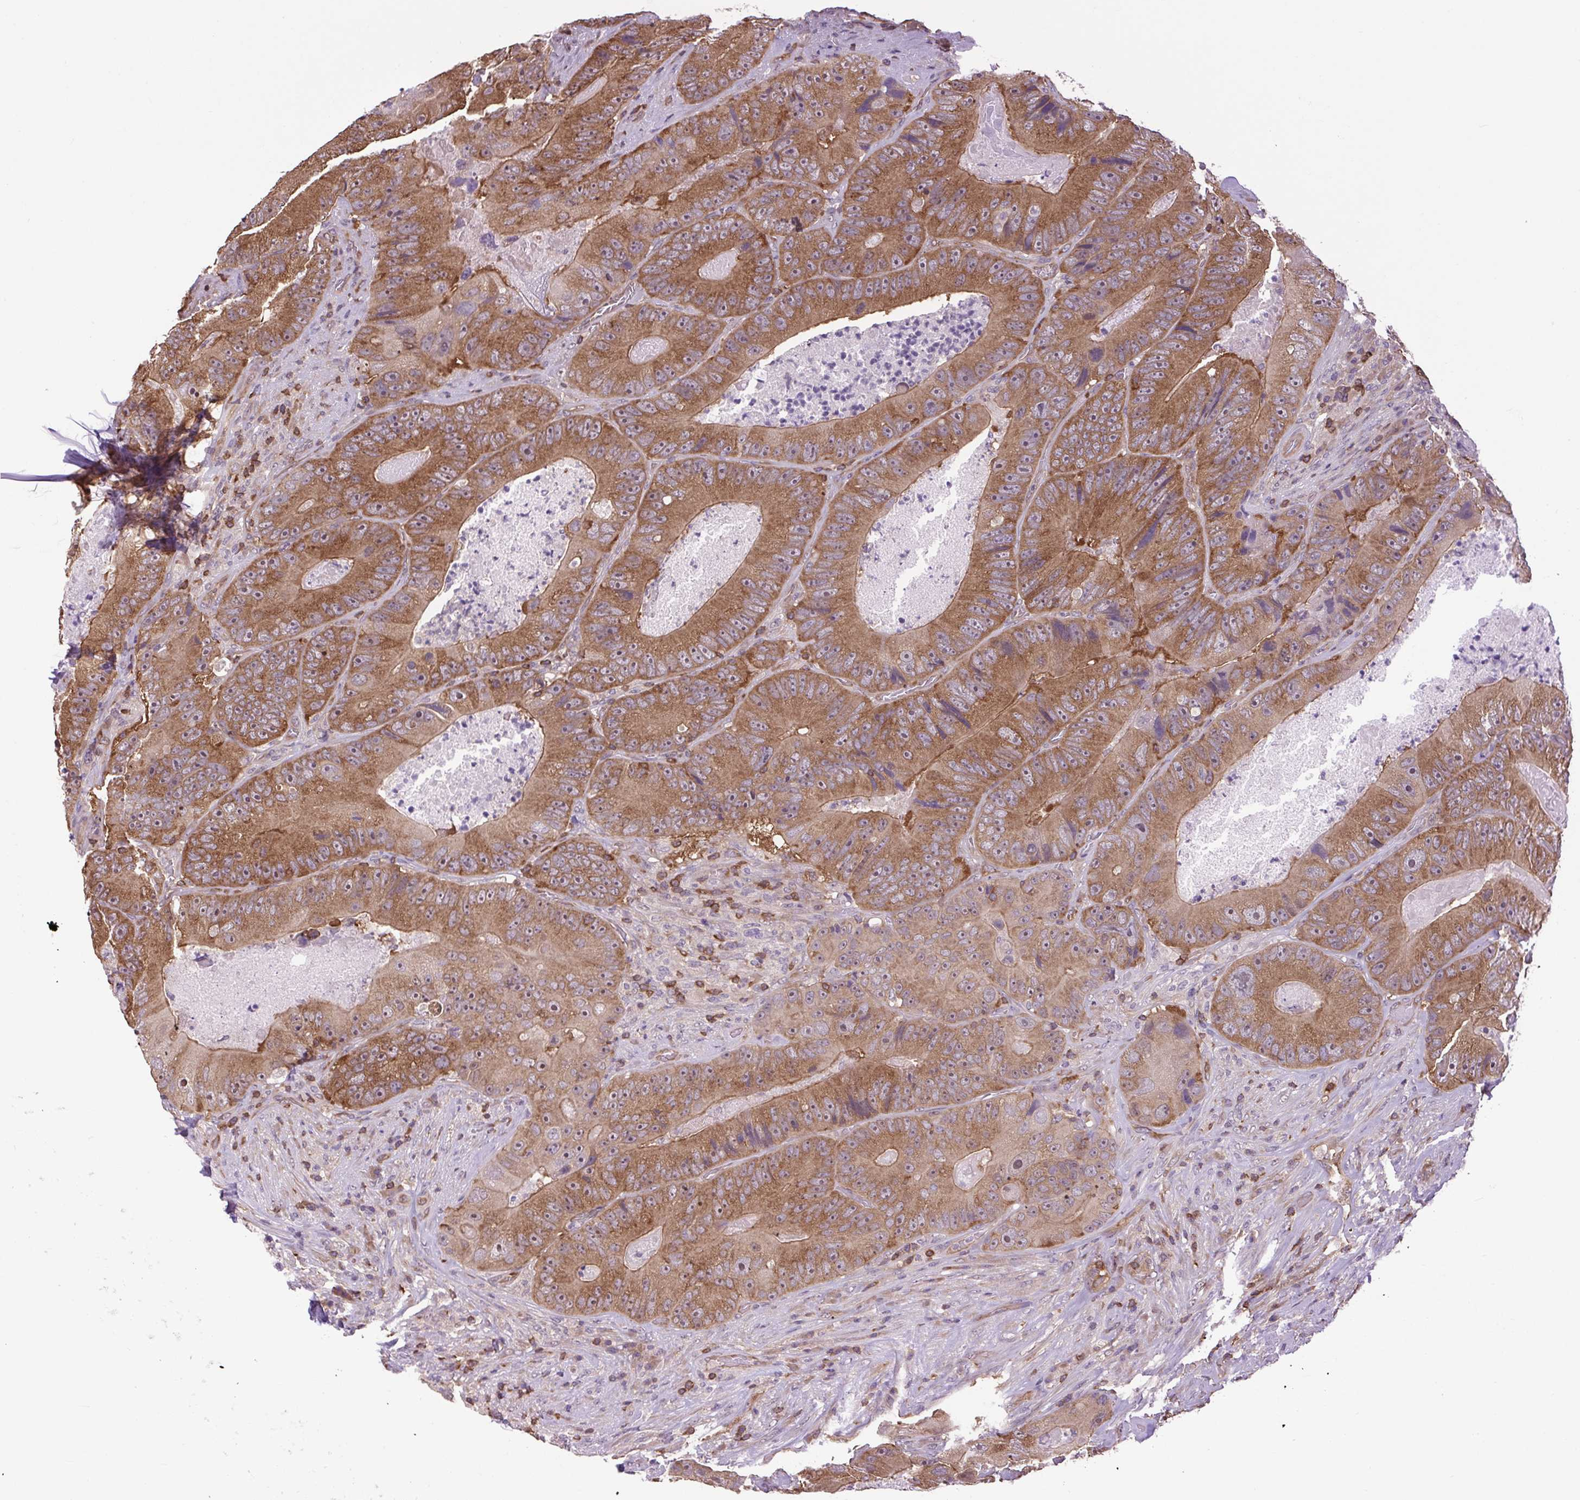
{"staining": {"intensity": "moderate", "quantity": ">75%", "location": "cytoplasmic/membranous"}, "tissue": "colorectal cancer", "cell_type": "Tumor cells", "image_type": "cancer", "snomed": [{"axis": "morphology", "description": "Adenocarcinoma, NOS"}, {"axis": "topography", "description": "Colon"}], "caption": "Protein staining of adenocarcinoma (colorectal) tissue exhibits moderate cytoplasmic/membranous expression in about >75% of tumor cells.", "gene": "PLCG1", "patient": {"sex": "female", "age": 86}}